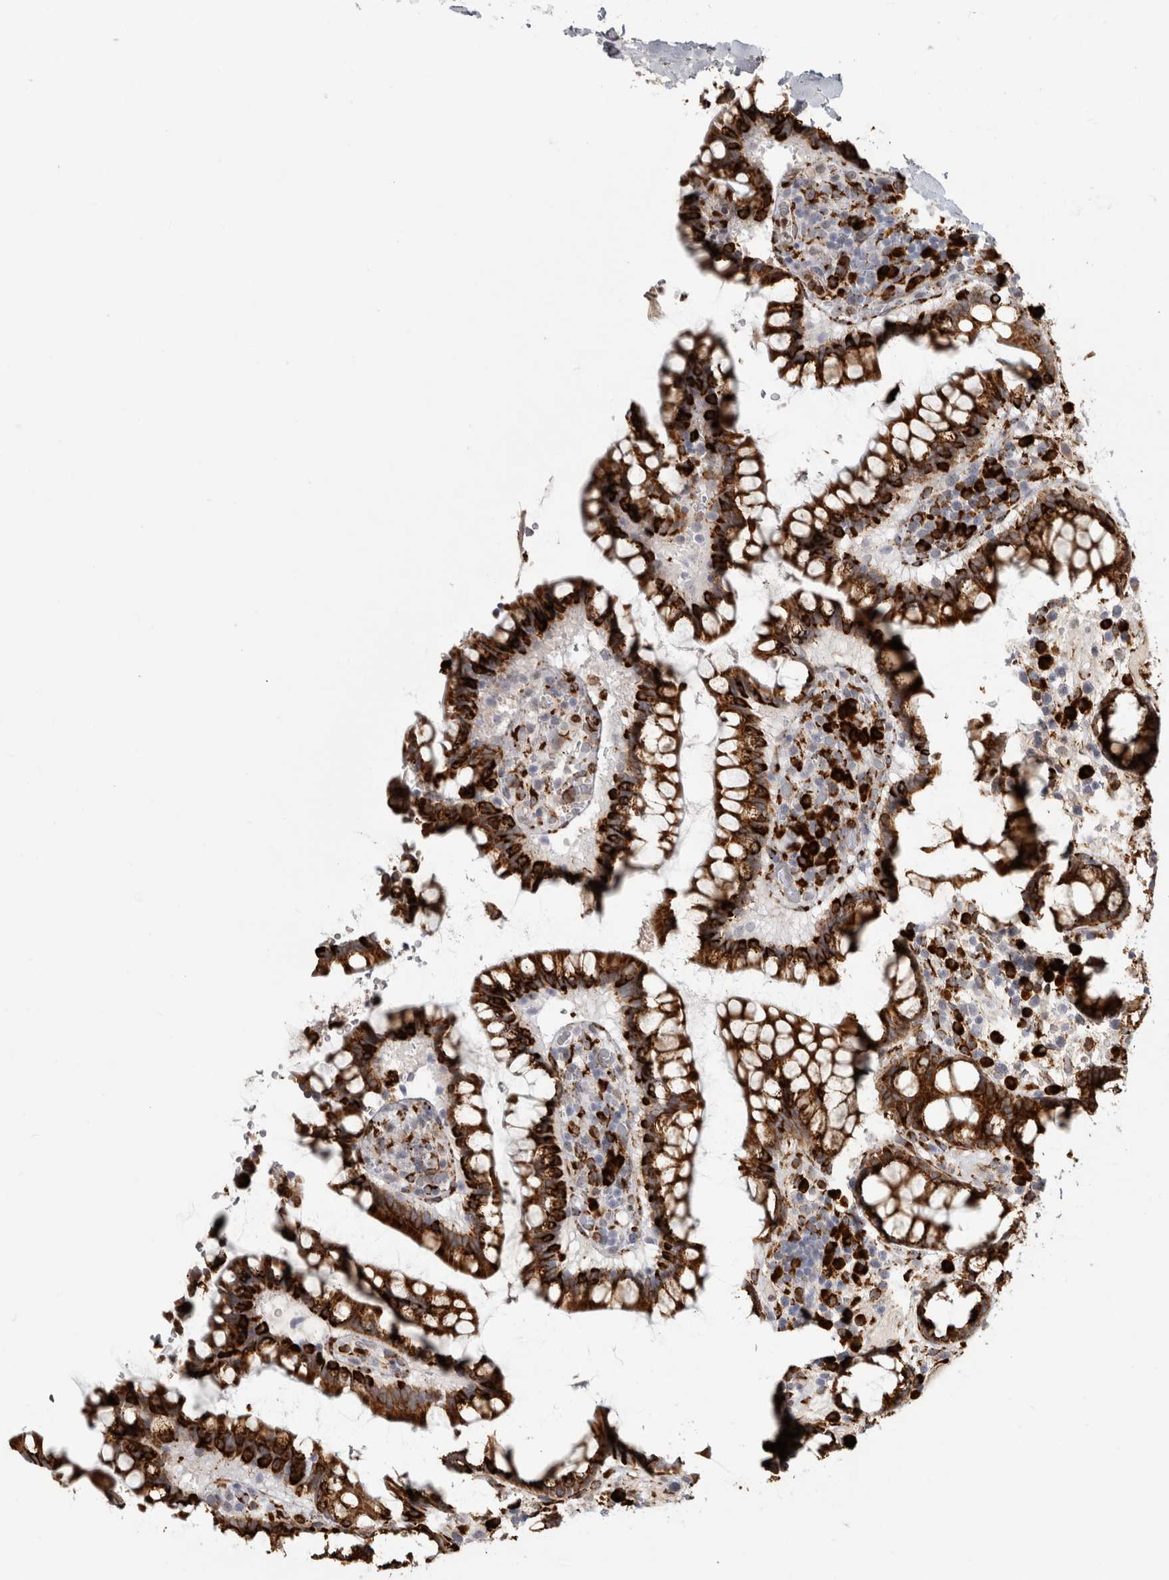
{"staining": {"intensity": "strong", "quantity": ">75%", "location": "cytoplasmic/membranous"}, "tissue": "colon", "cell_type": "Endothelial cells", "image_type": "normal", "snomed": [{"axis": "morphology", "description": "Normal tissue, NOS"}, {"axis": "topography", "description": "Colon"}], "caption": "This is an image of IHC staining of benign colon, which shows strong staining in the cytoplasmic/membranous of endothelial cells.", "gene": "OSTN", "patient": {"sex": "female", "age": 79}}